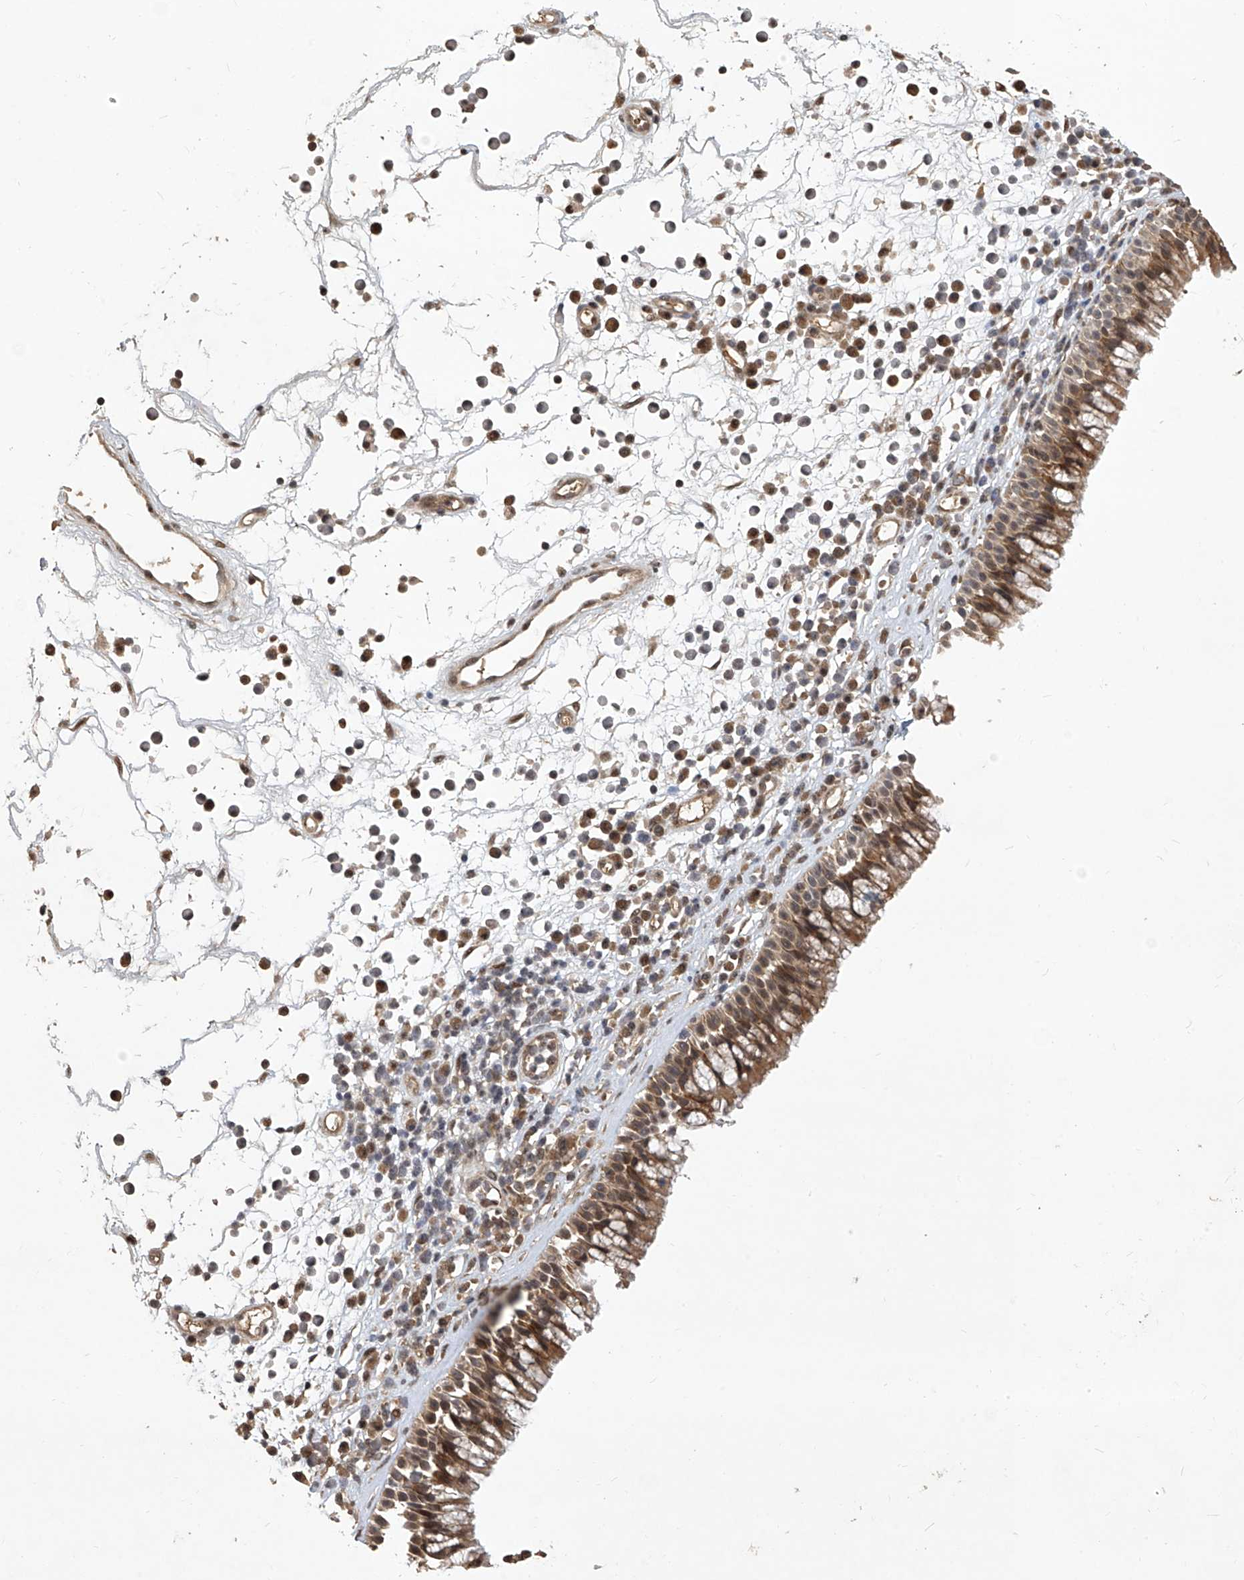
{"staining": {"intensity": "moderate", "quantity": ">75%", "location": "cytoplasmic/membranous,nuclear"}, "tissue": "nasopharynx", "cell_type": "Respiratory epithelial cells", "image_type": "normal", "snomed": [{"axis": "morphology", "description": "Normal tissue, NOS"}, {"axis": "morphology", "description": "Inflammation, NOS"}, {"axis": "morphology", "description": "Malignant melanoma, Metastatic site"}, {"axis": "topography", "description": "Nasopharynx"}], "caption": "The immunohistochemical stain shows moderate cytoplasmic/membranous,nuclear expression in respiratory epithelial cells of unremarkable nasopharynx. The staining is performed using DAB brown chromogen to label protein expression. The nuclei are counter-stained blue using hematoxylin.", "gene": "PSMB1", "patient": {"sex": "male", "age": 70}}